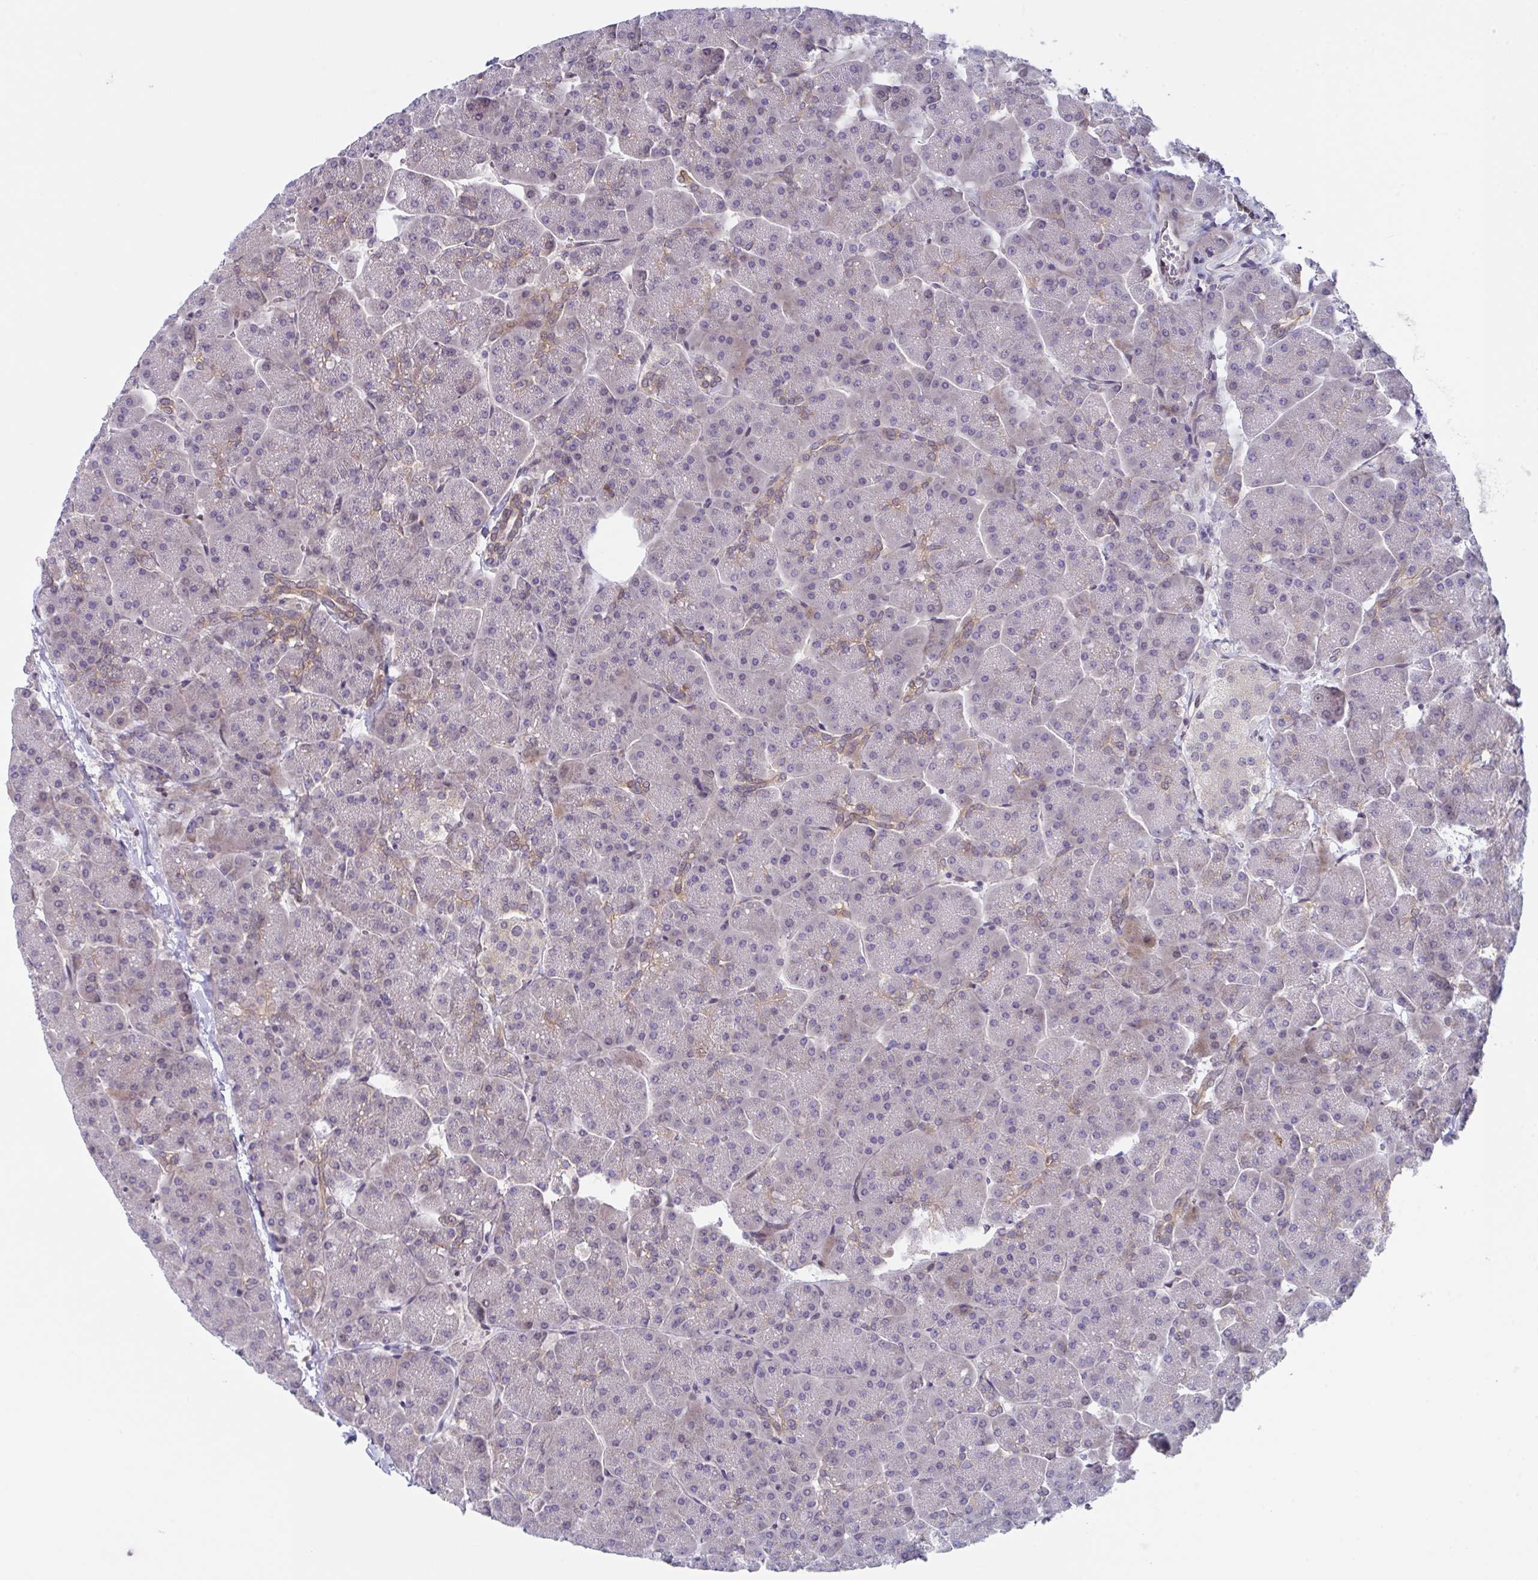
{"staining": {"intensity": "moderate", "quantity": "<25%", "location": "cytoplasmic/membranous,nuclear"}, "tissue": "pancreas", "cell_type": "Exocrine glandular cells", "image_type": "normal", "snomed": [{"axis": "morphology", "description": "Normal tissue, NOS"}, {"axis": "topography", "description": "Pancreas"}, {"axis": "topography", "description": "Peripheral nerve tissue"}], "caption": "This micrograph demonstrates immunohistochemistry (IHC) staining of benign human pancreas, with low moderate cytoplasmic/membranous,nuclear positivity in about <25% of exocrine glandular cells.", "gene": "RBM18", "patient": {"sex": "male", "age": 54}}